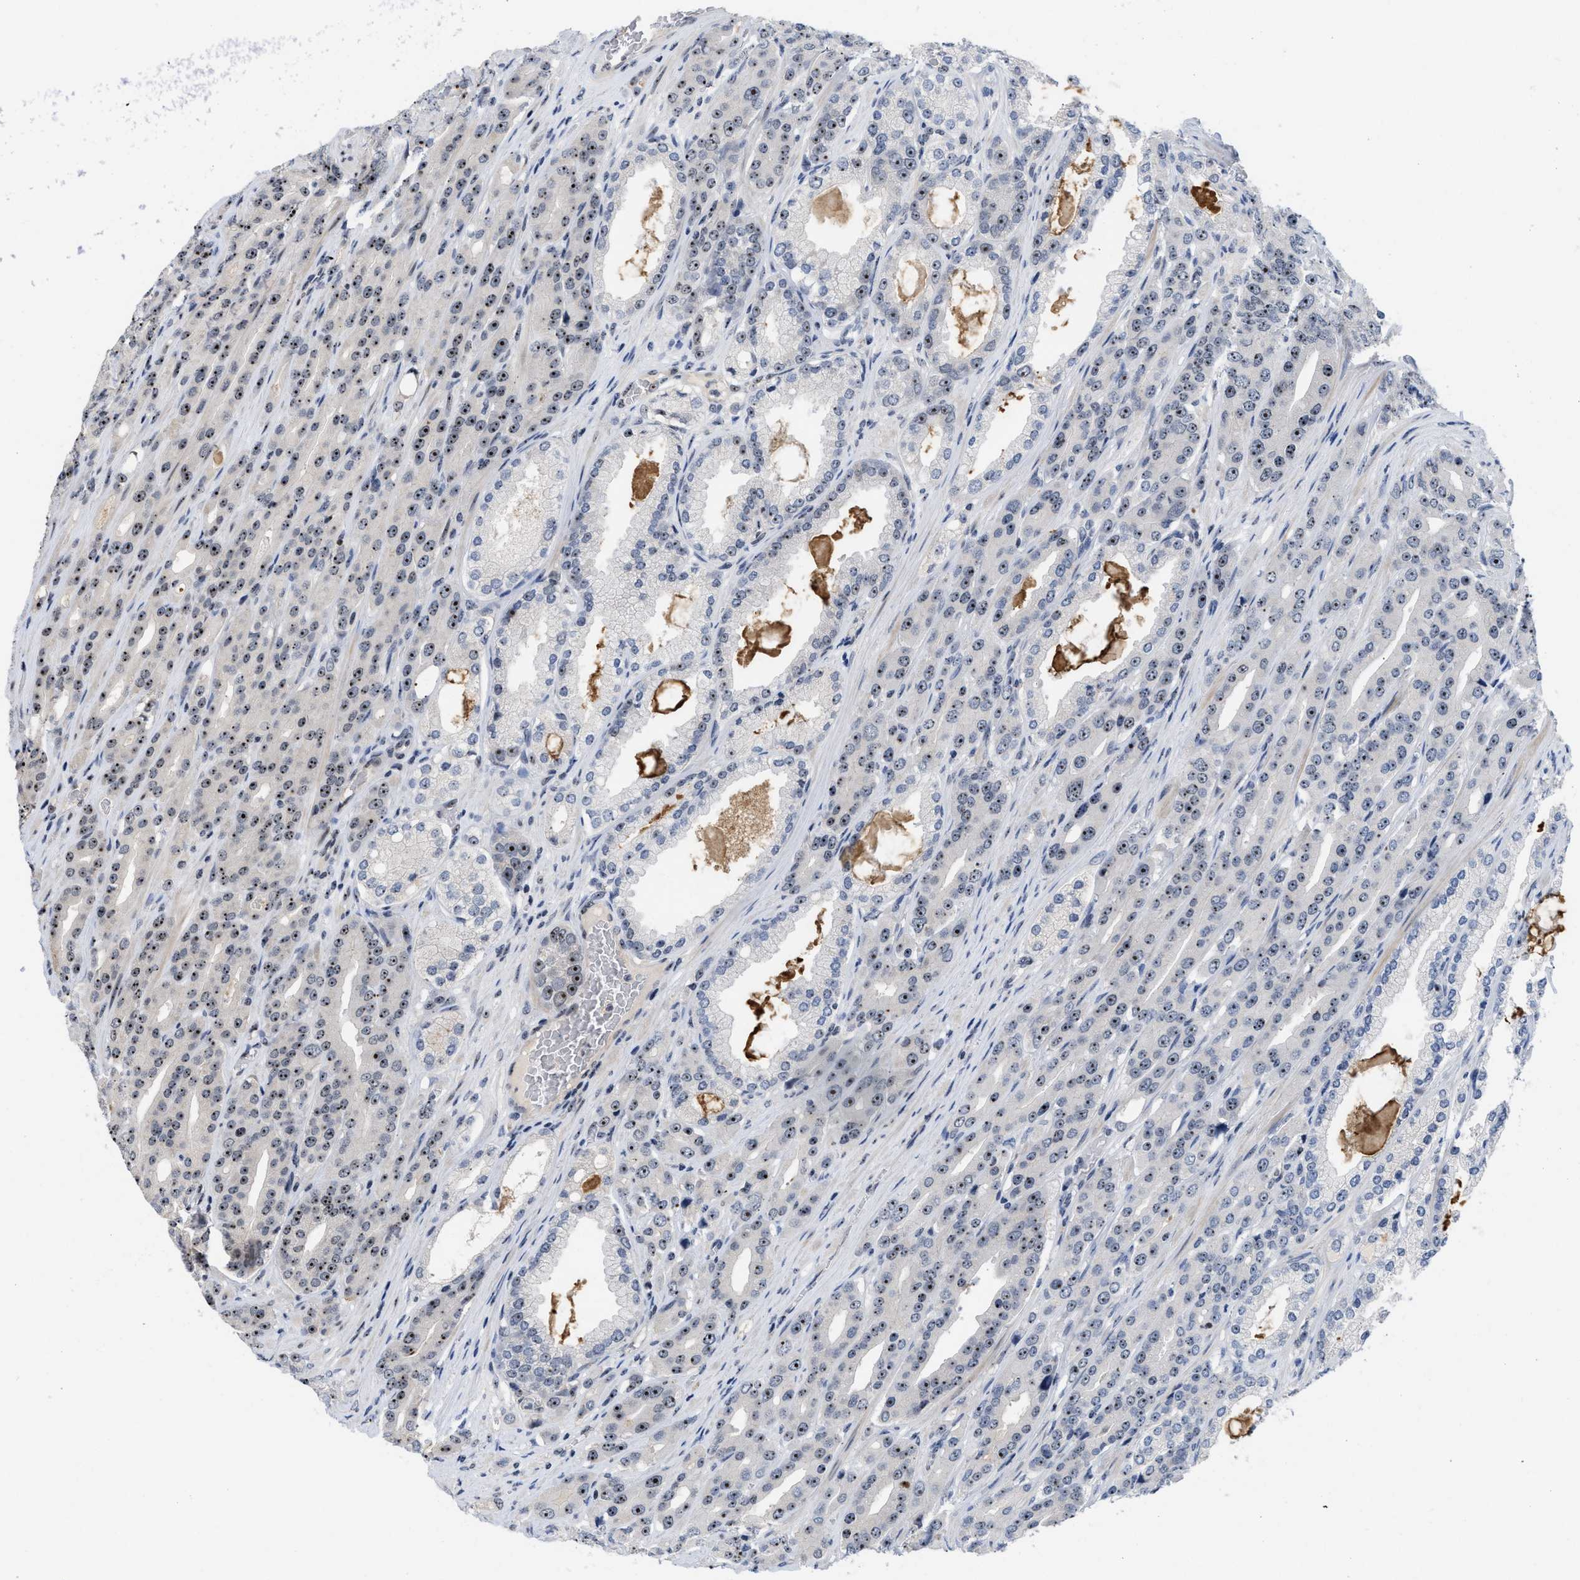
{"staining": {"intensity": "moderate", "quantity": ">75%", "location": "nuclear"}, "tissue": "prostate cancer", "cell_type": "Tumor cells", "image_type": "cancer", "snomed": [{"axis": "morphology", "description": "Adenocarcinoma, High grade"}, {"axis": "topography", "description": "Prostate"}], "caption": "Protein analysis of prostate cancer (adenocarcinoma (high-grade)) tissue displays moderate nuclear expression in about >75% of tumor cells.", "gene": "NOP58", "patient": {"sex": "male", "age": 71}}